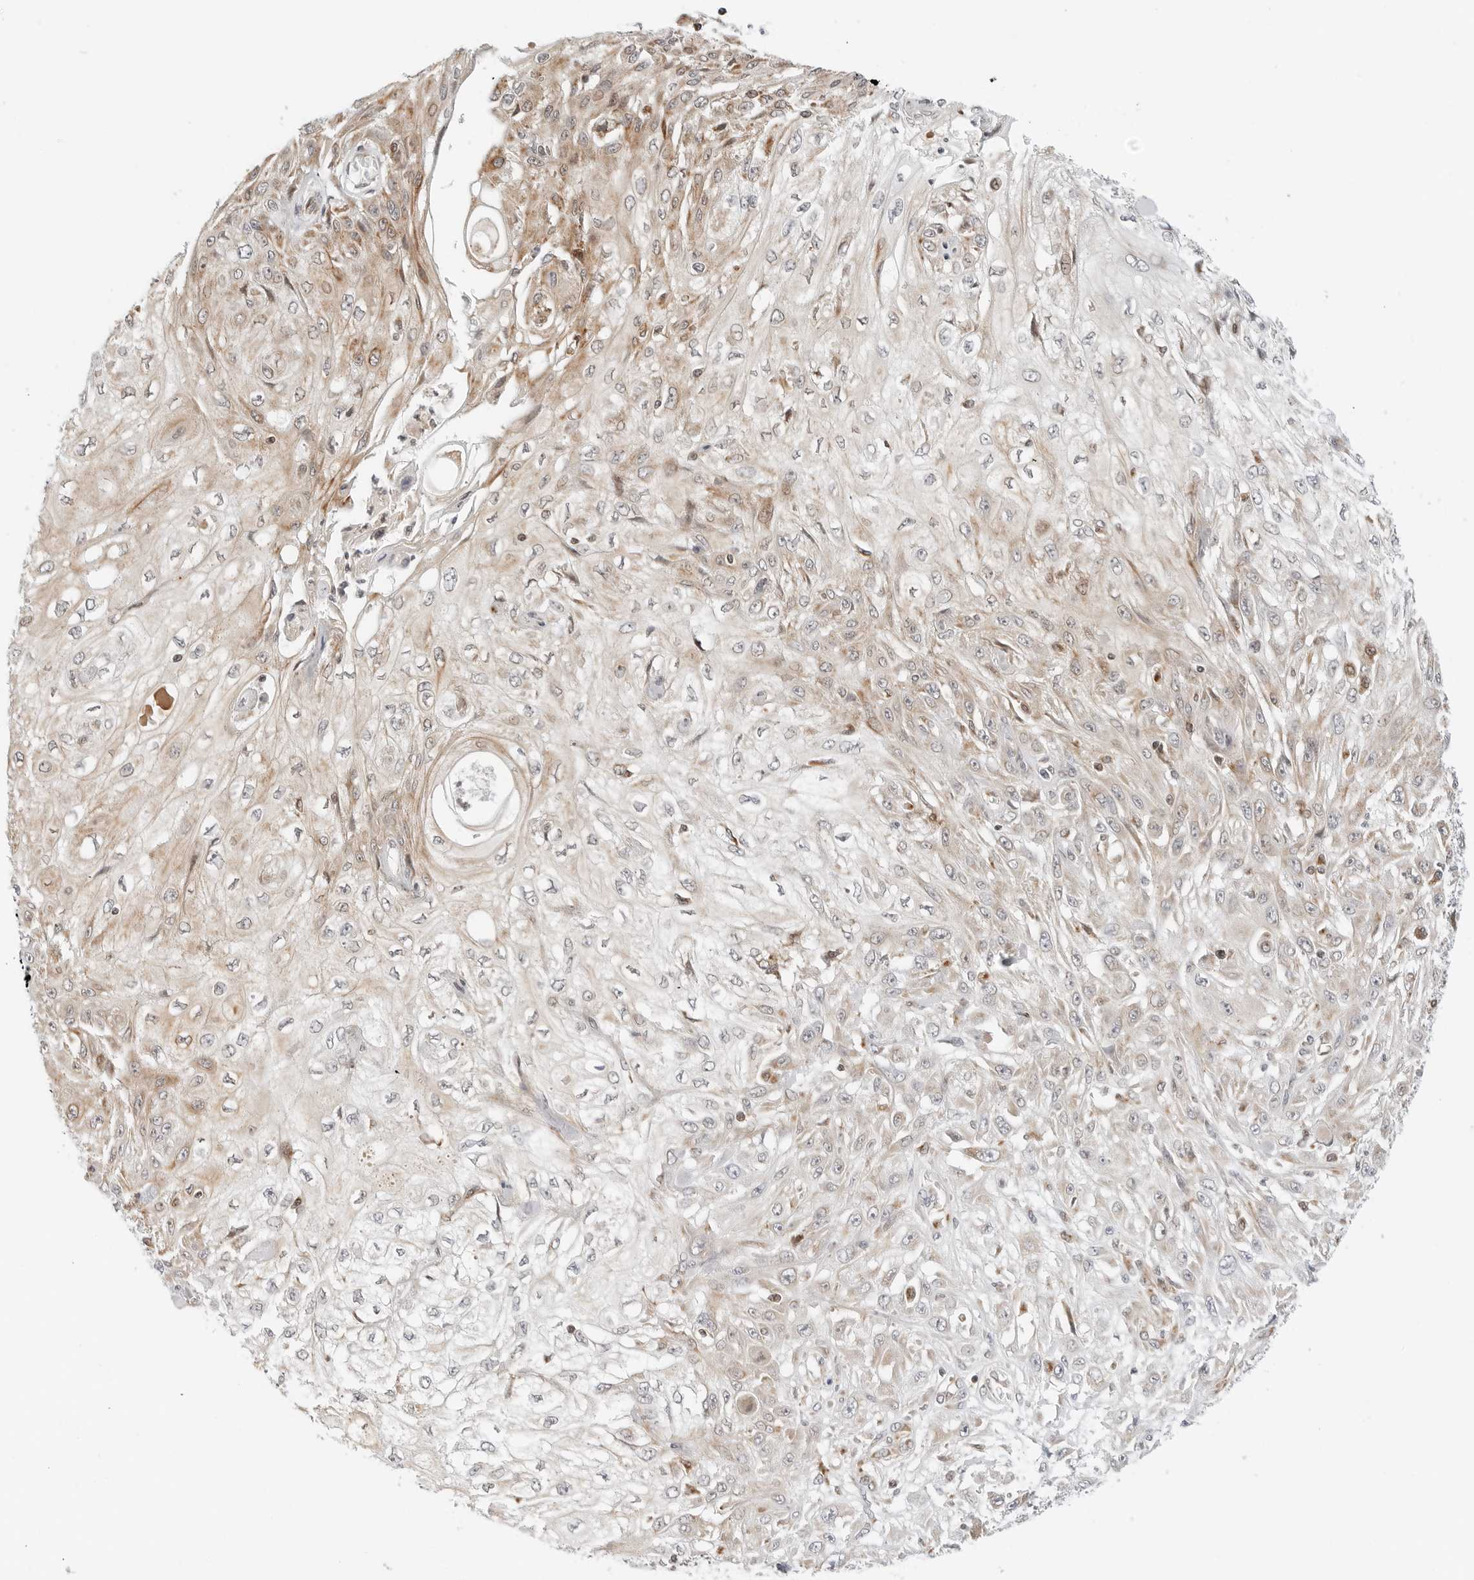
{"staining": {"intensity": "weak", "quantity": "25%-75%", "location": "cytoplasmic/membranous"}, "tissue": "skin cancer", "cell_type": "Tumor cells", "image_type": "cancer", "snomed": [{"axis": "morphology", "description": "Squamous cell carcinoma, NOS"}, {"axis": "morphology", "description": "Squamous cell carcinoma, metastatic, NOS"}, {"axis": "topography", "description": "Skin"}, {"axis": "topography", "description": "Lymph node"}], "caption": "Tumor cells demonstrate low levels of weak cytoplasmic/membranous expression in about 25%-75% of cells in skin squamous cell carcinoma.", "gene": "DYRK4", "patient": {"sex": "male", "age": 75}}